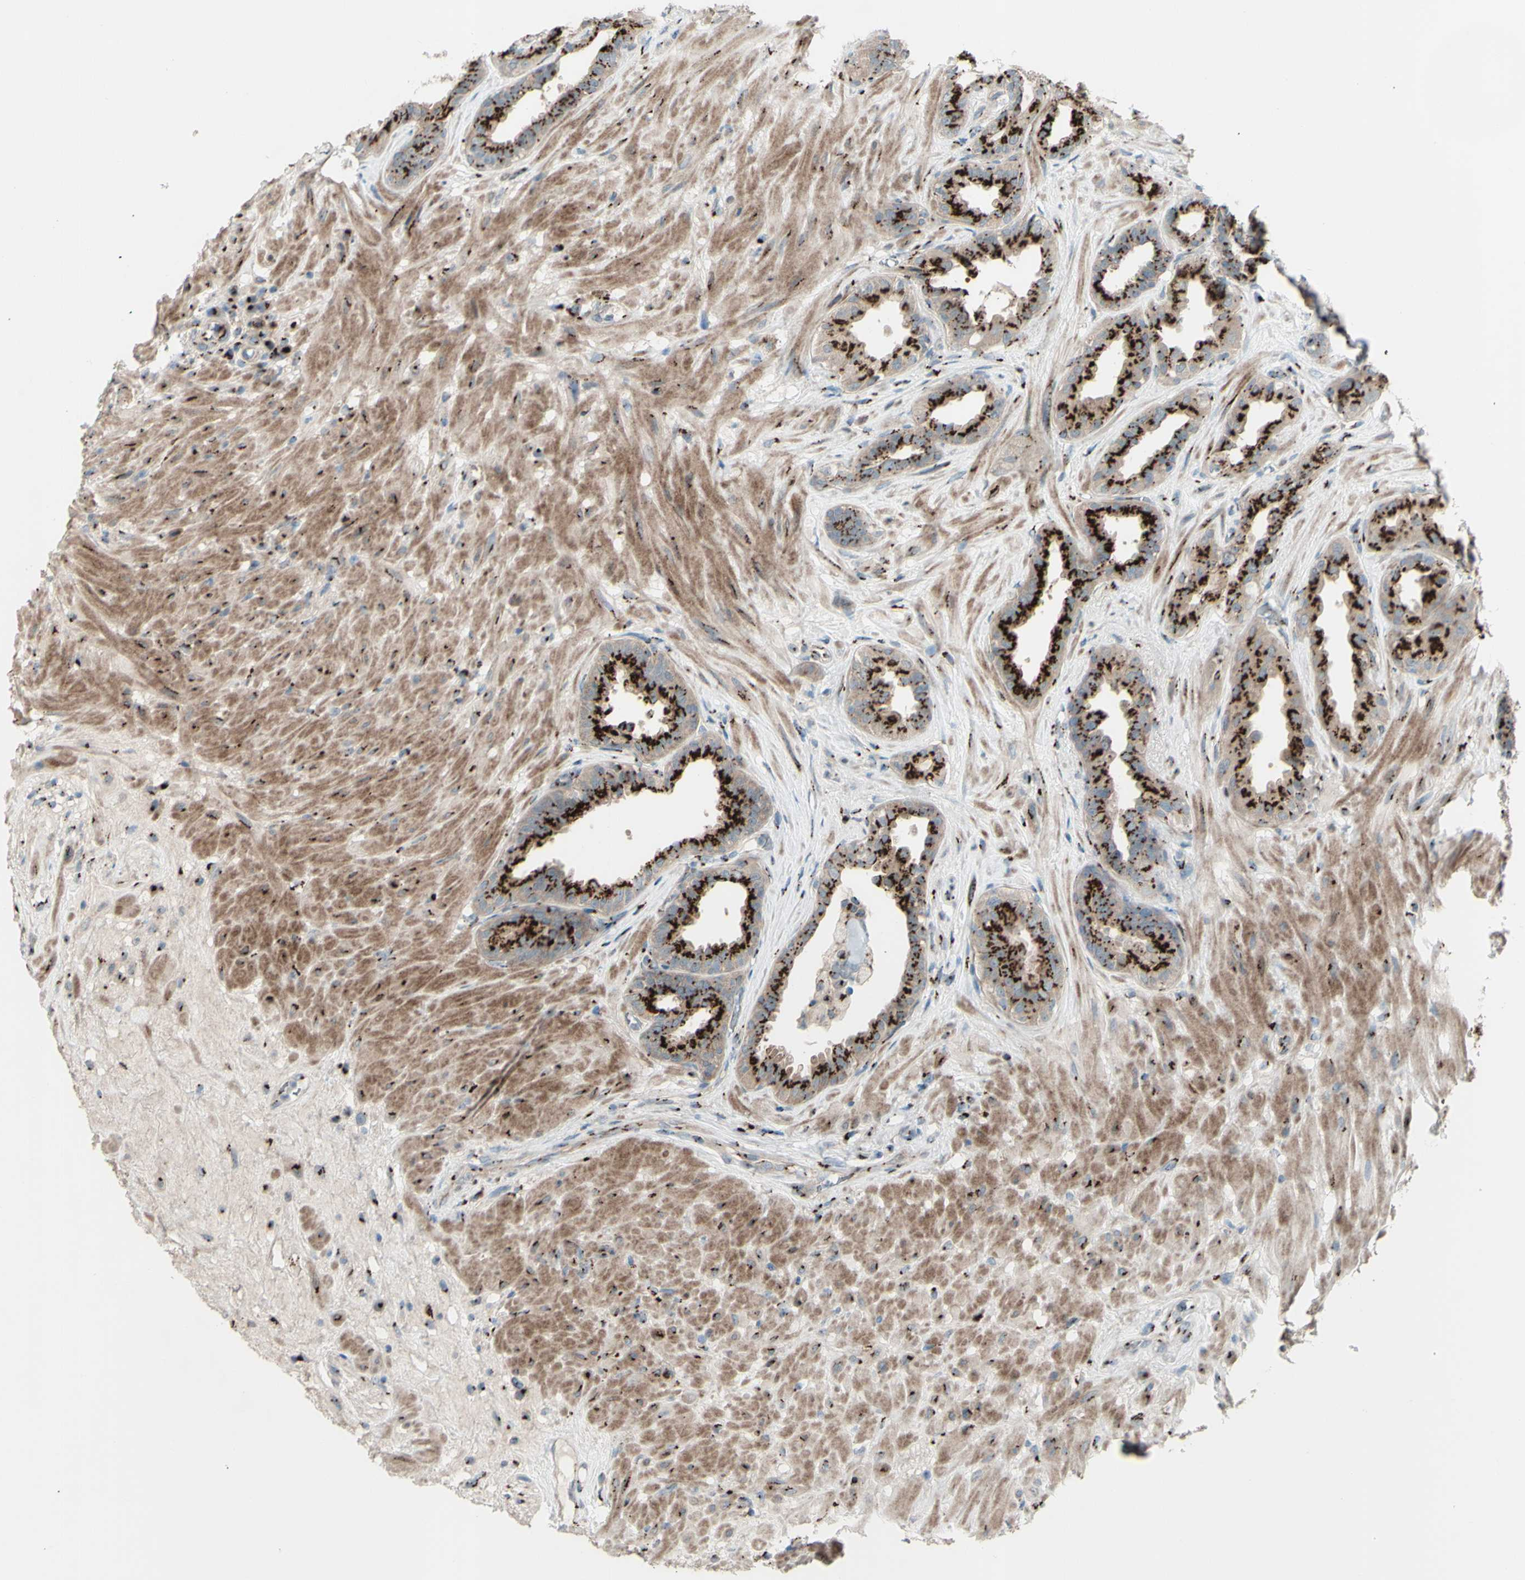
{"staining": {"intensity": "strong", "quantity": ">75%", "location": "cytoplasmic/membranous"}, "tissue": "seminal vesicle", "cell_type": "Glandular cells", "image_type": "normal", "snomed": [{"axis": "morphology", "description": "Normal tissue, NOS"}, {"axis": "topography", "description": "Seminal veicle"}], "caption": "Immunohistochemistry (IHC) (DAB) staining of unremarkable seminal vesicle demonstrates strong cytoplasmic/membranous protein expression in about >75% of glandular cells. The staining is performed using DAB brown chromogen to label protein expression. The nuclei are counter-stained blue using hematoxylin.", "gene": "BPNT2", "patient": {"sex": "male", "age": 61}}